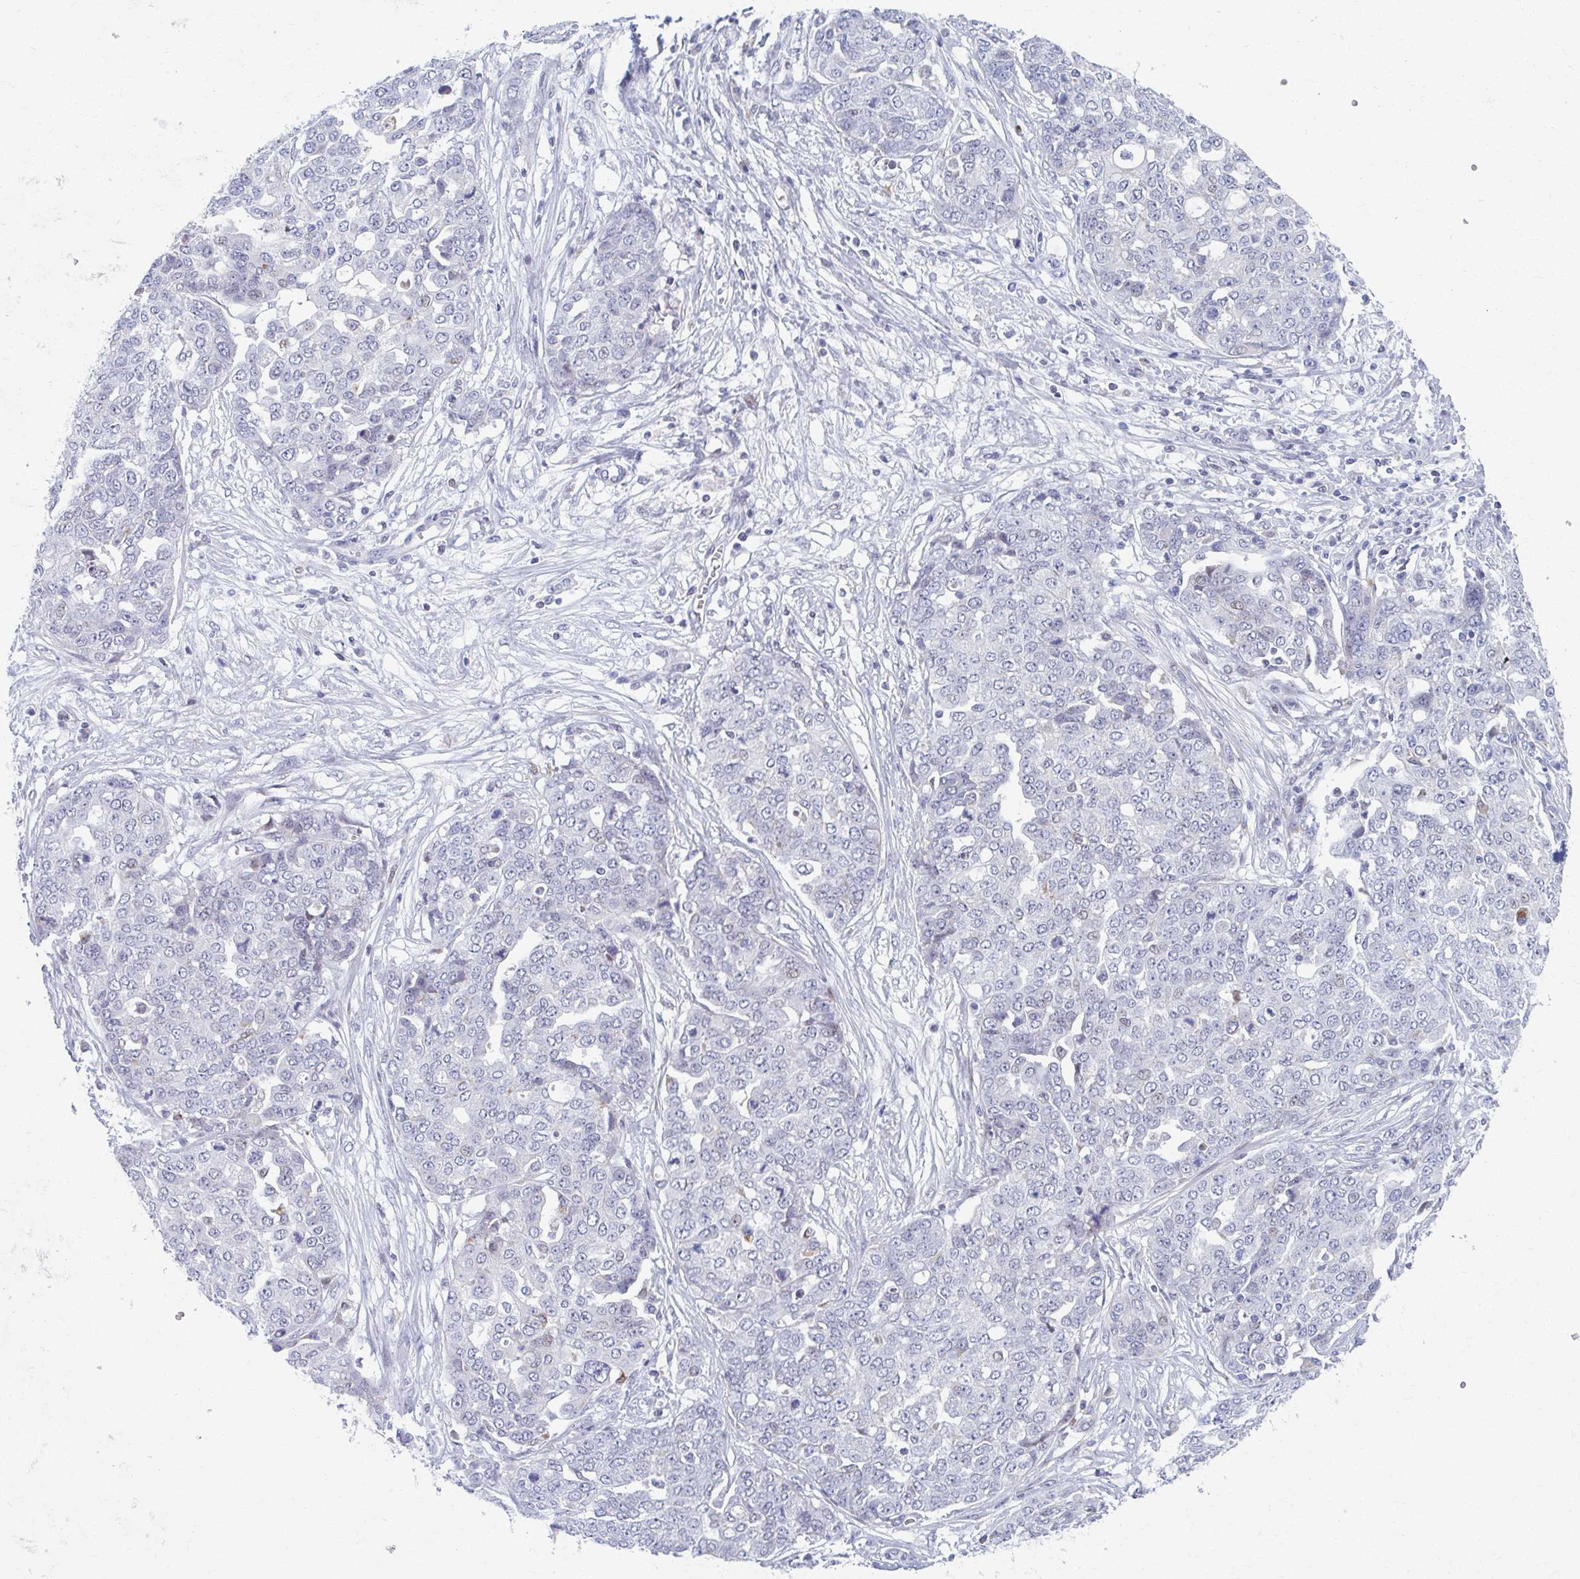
{"staining": {"intensity": "negative", "quantity": "none", "location": "none"}, "tissue": "ovarian cancer", "cell_type": "Tumor cells", "image_type": "cancer", "snomed": [{"axis": "morphology", "description": "Cystadenocarcinoma, serous, NOS"}, {"axis": "topography", "description": "Soft tissue"}, {"axis": "topography", "description": "Ovary"}], "caption": "High magnification brightfield microscopy of ovarian cancer (serous cystadenocarcinoma) stained with DAB (brown) and counterstained with hematoxylin (blue): tumor cells show no significant positivity.", "gene": "ABHD16B", "patient": {"sex": "female", "age": 57}}